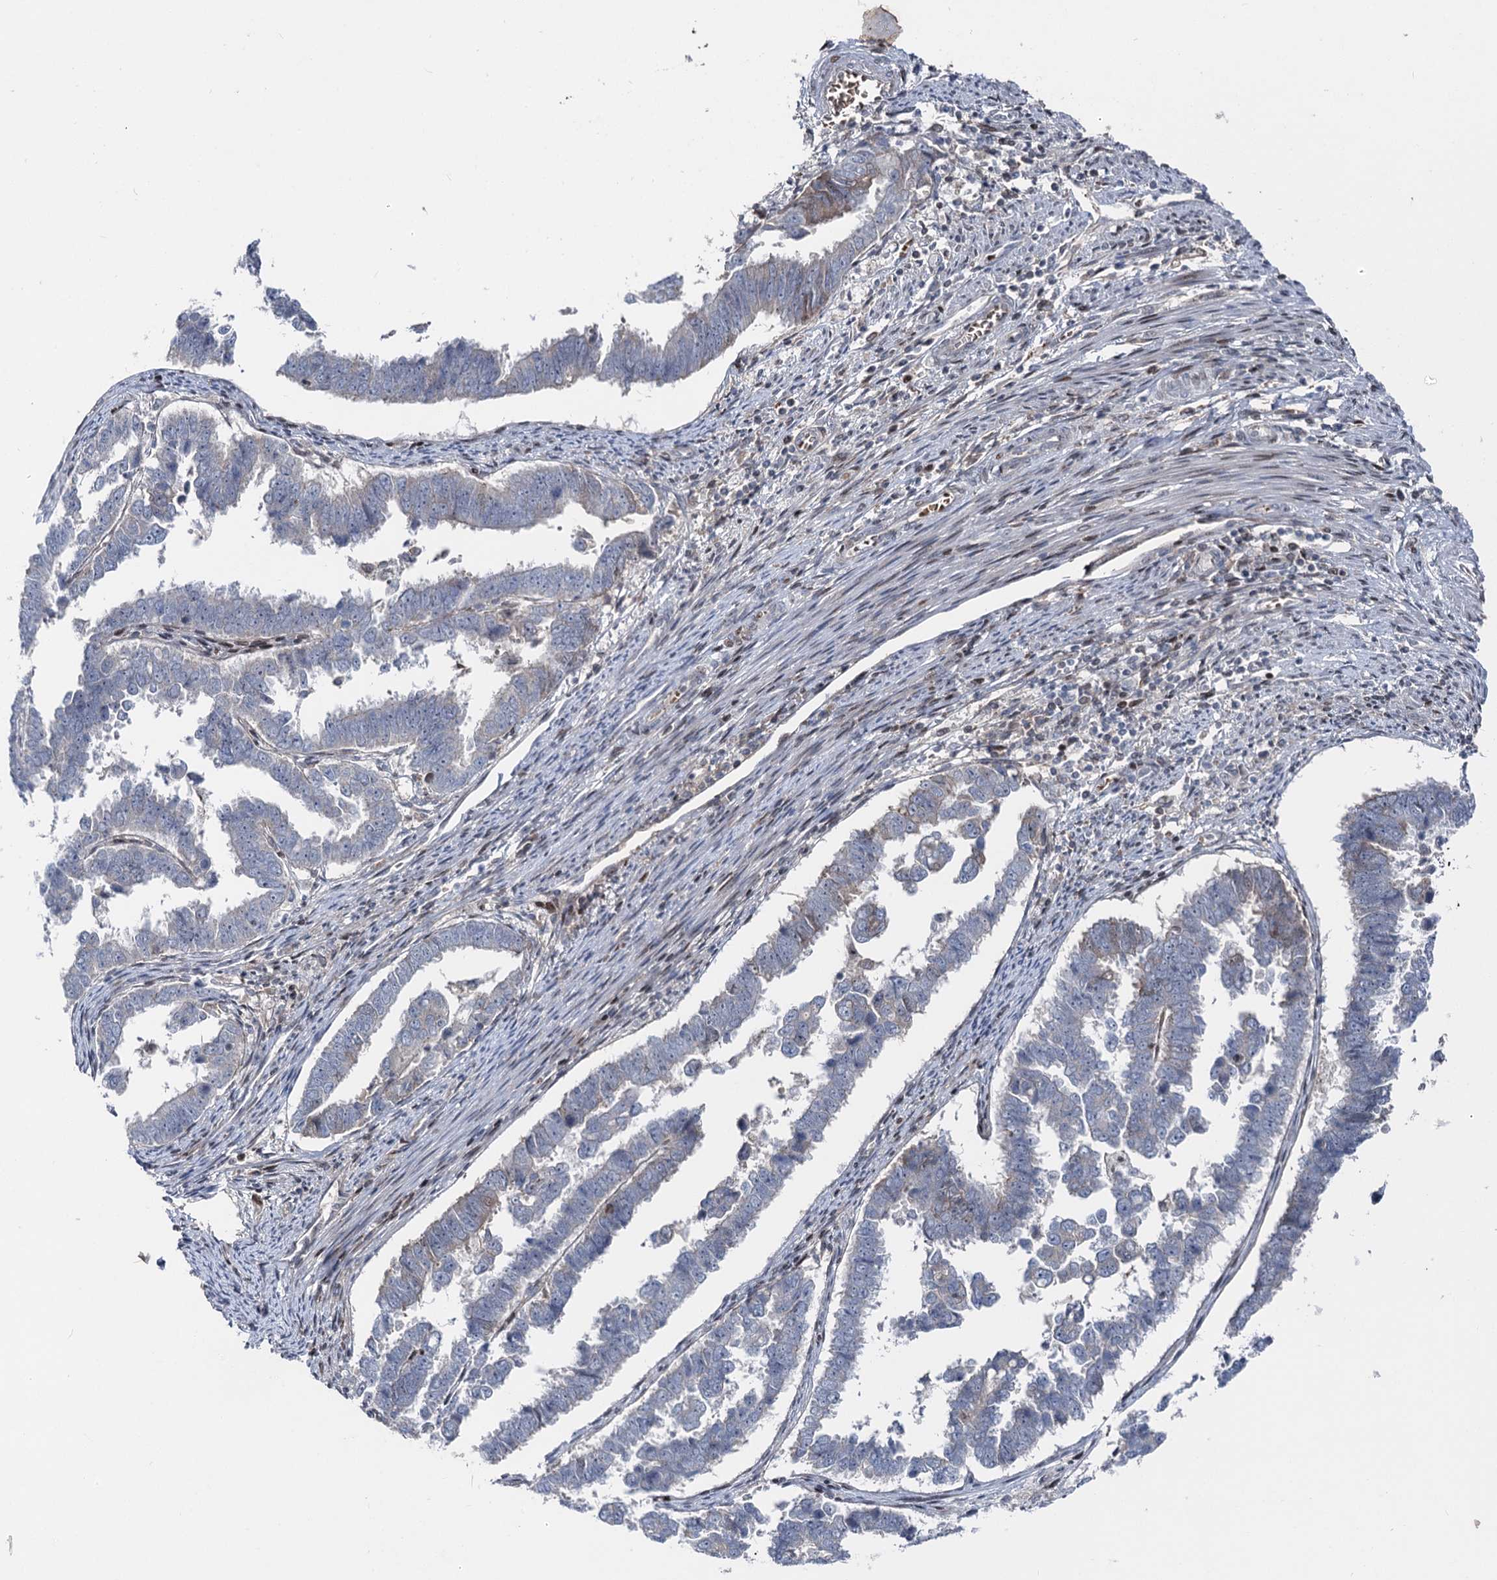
{"staining": {"intensity": "negative", "quantity": "none", "location": "none"}, "tissue": "endometrial cancer", "cell_type": "Tumor cells", "image_type": "cancer", "snomed": [{"axis": "morphology", "description": "Adenocarcinoma, NOS"}, {"axis": "topography", "description": "Endometrium"}], "caption": "Immunohistochemistry (IHC) image of neoplastic tissue: human endometrial cancer stained with DAB reveals no significant protein expression in tumor cells.", "gene": "ITFG2", "patient": {"sex": "female", "age": 75}}